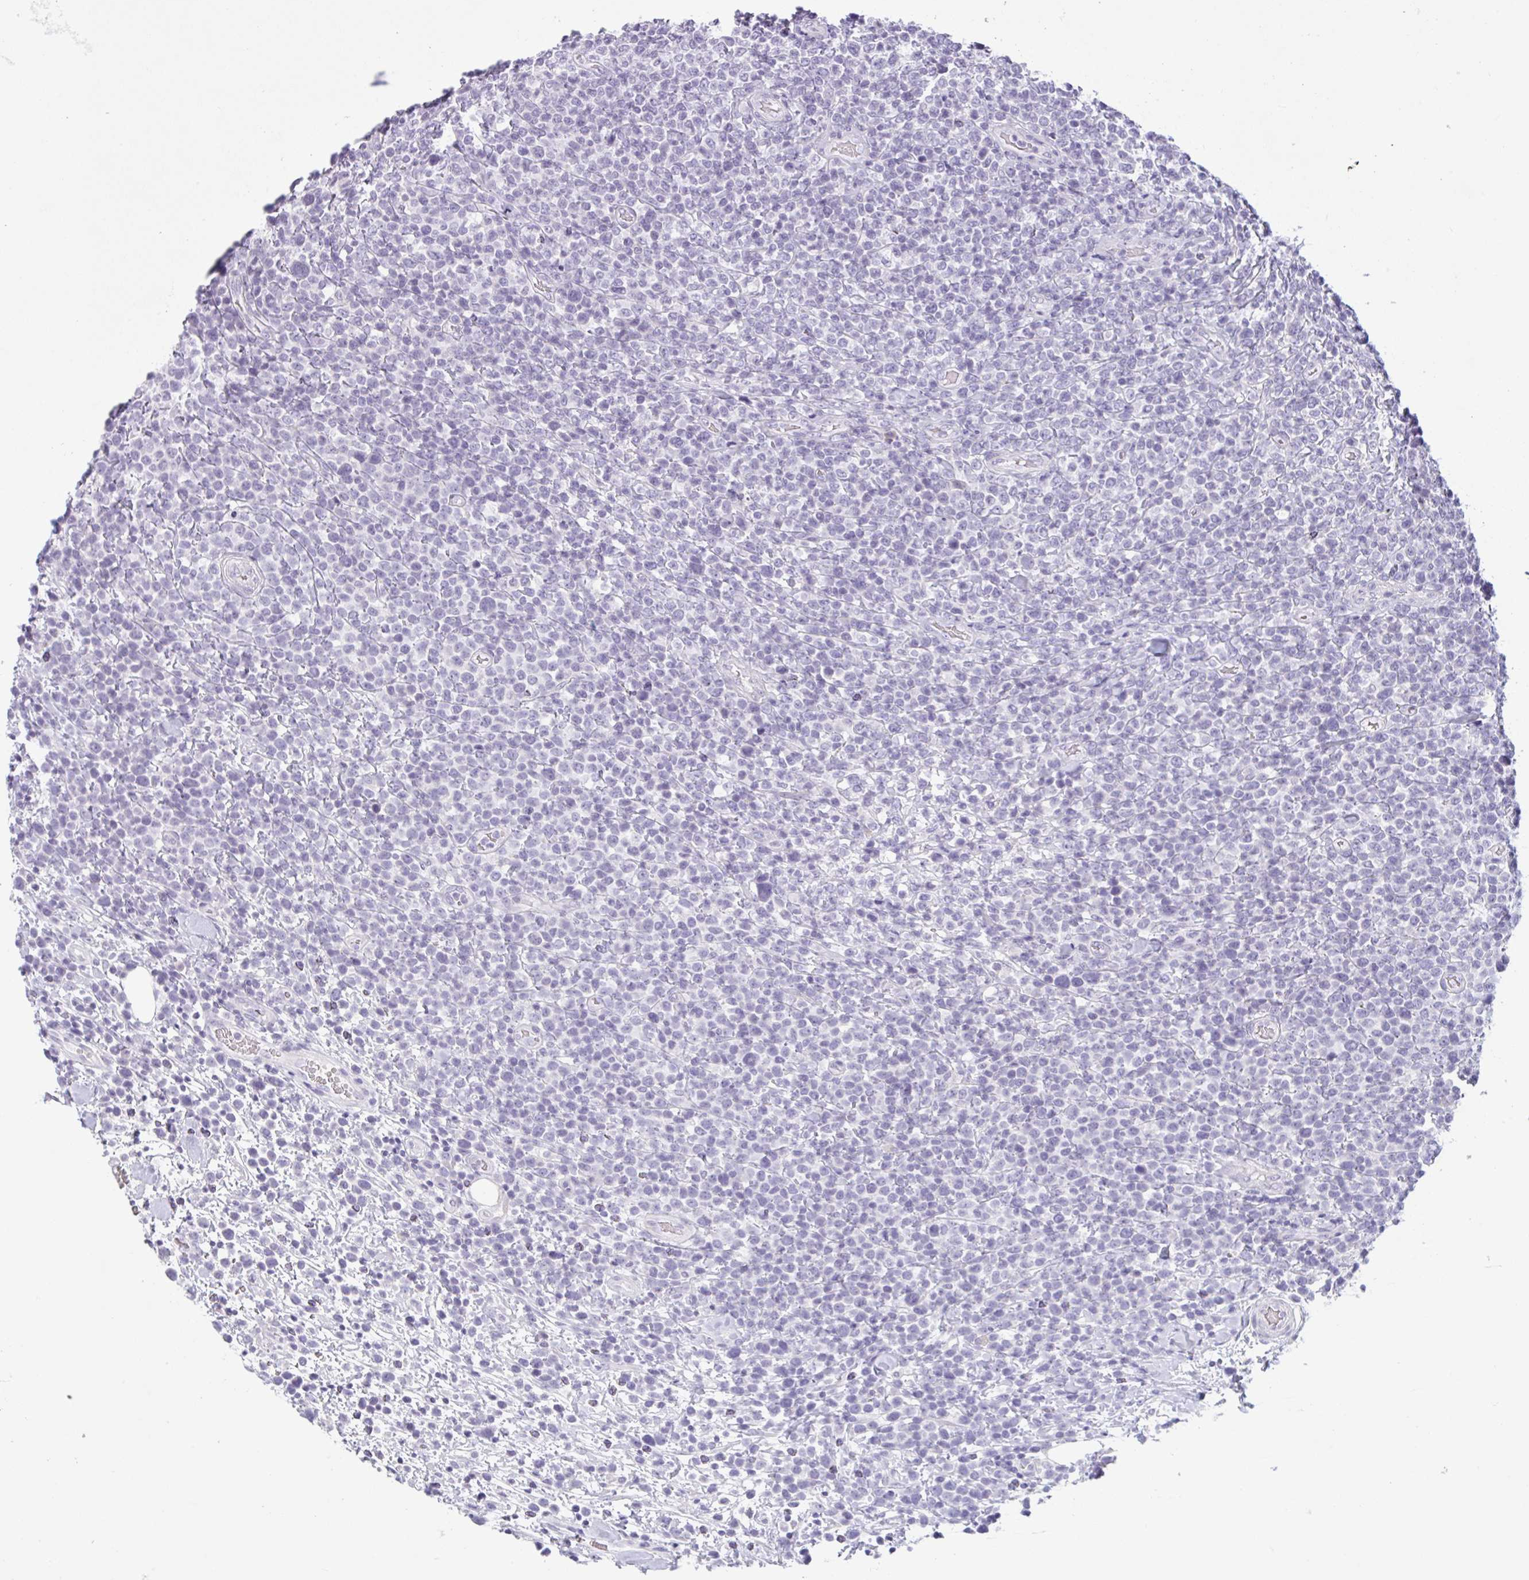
{"staining": {"intensity": "negative", "quantity": "none", "location": "none"}, "tissue": "lymphoma", "cell_type": "Tumor cells", "image_type": "cancer", "snomed": [{"axis": "morphology", "description": "Malignant lymphoma, non-Hodgkin's type, High grade"}, {"axis": "topography", "description": "Soft tissue"}], "caption": "Immunohistochemical staining of human lymphoma shows no significant expression in tumor cells. Nuclei are stained in blue.", "gene": "CTSE", "patient": {"sex": "female", "age": 56}}